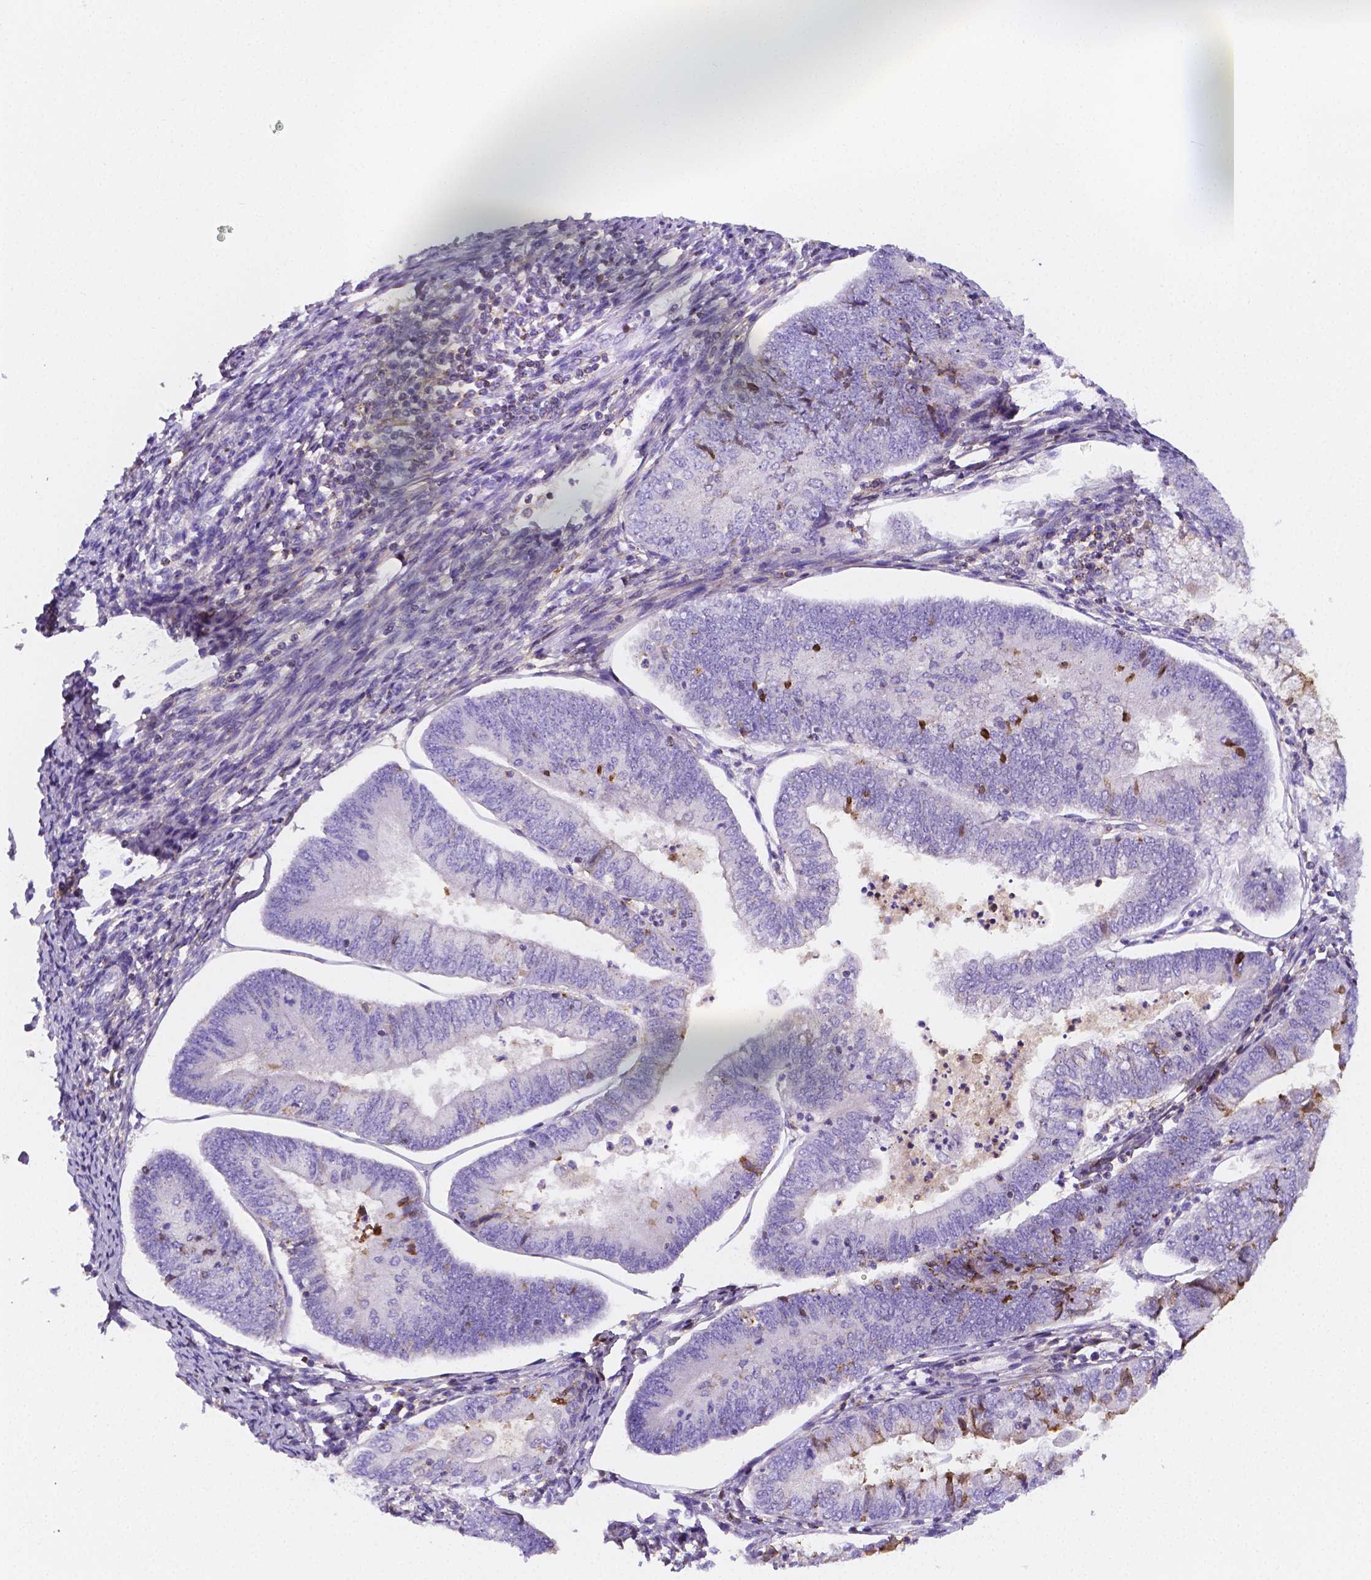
{"staining": {"intensity": "weak", "quantity": "<25%", "location": "cytoplasmic/membranous"}, "tissue": "endometrial cancer", "cell_type": "Tumor cells", "image_type": "cancer", "snomed": [{"axis": "morphology", "description": "Adenocarcinoma, NOS"}, {"axis": "topography", "description": "Endometrium"}], "caption": "A photomicrograph of human adenocarcinoma (endometrial) is negative for staining in tumor cells. The staining is performed using DAB (3,3'-diaminobenzidine) brown chromogen with nuclei counter-stained in using hematoxylin.", "gene": "GABRD", "patient": {"sex": "female", "age": 55}}